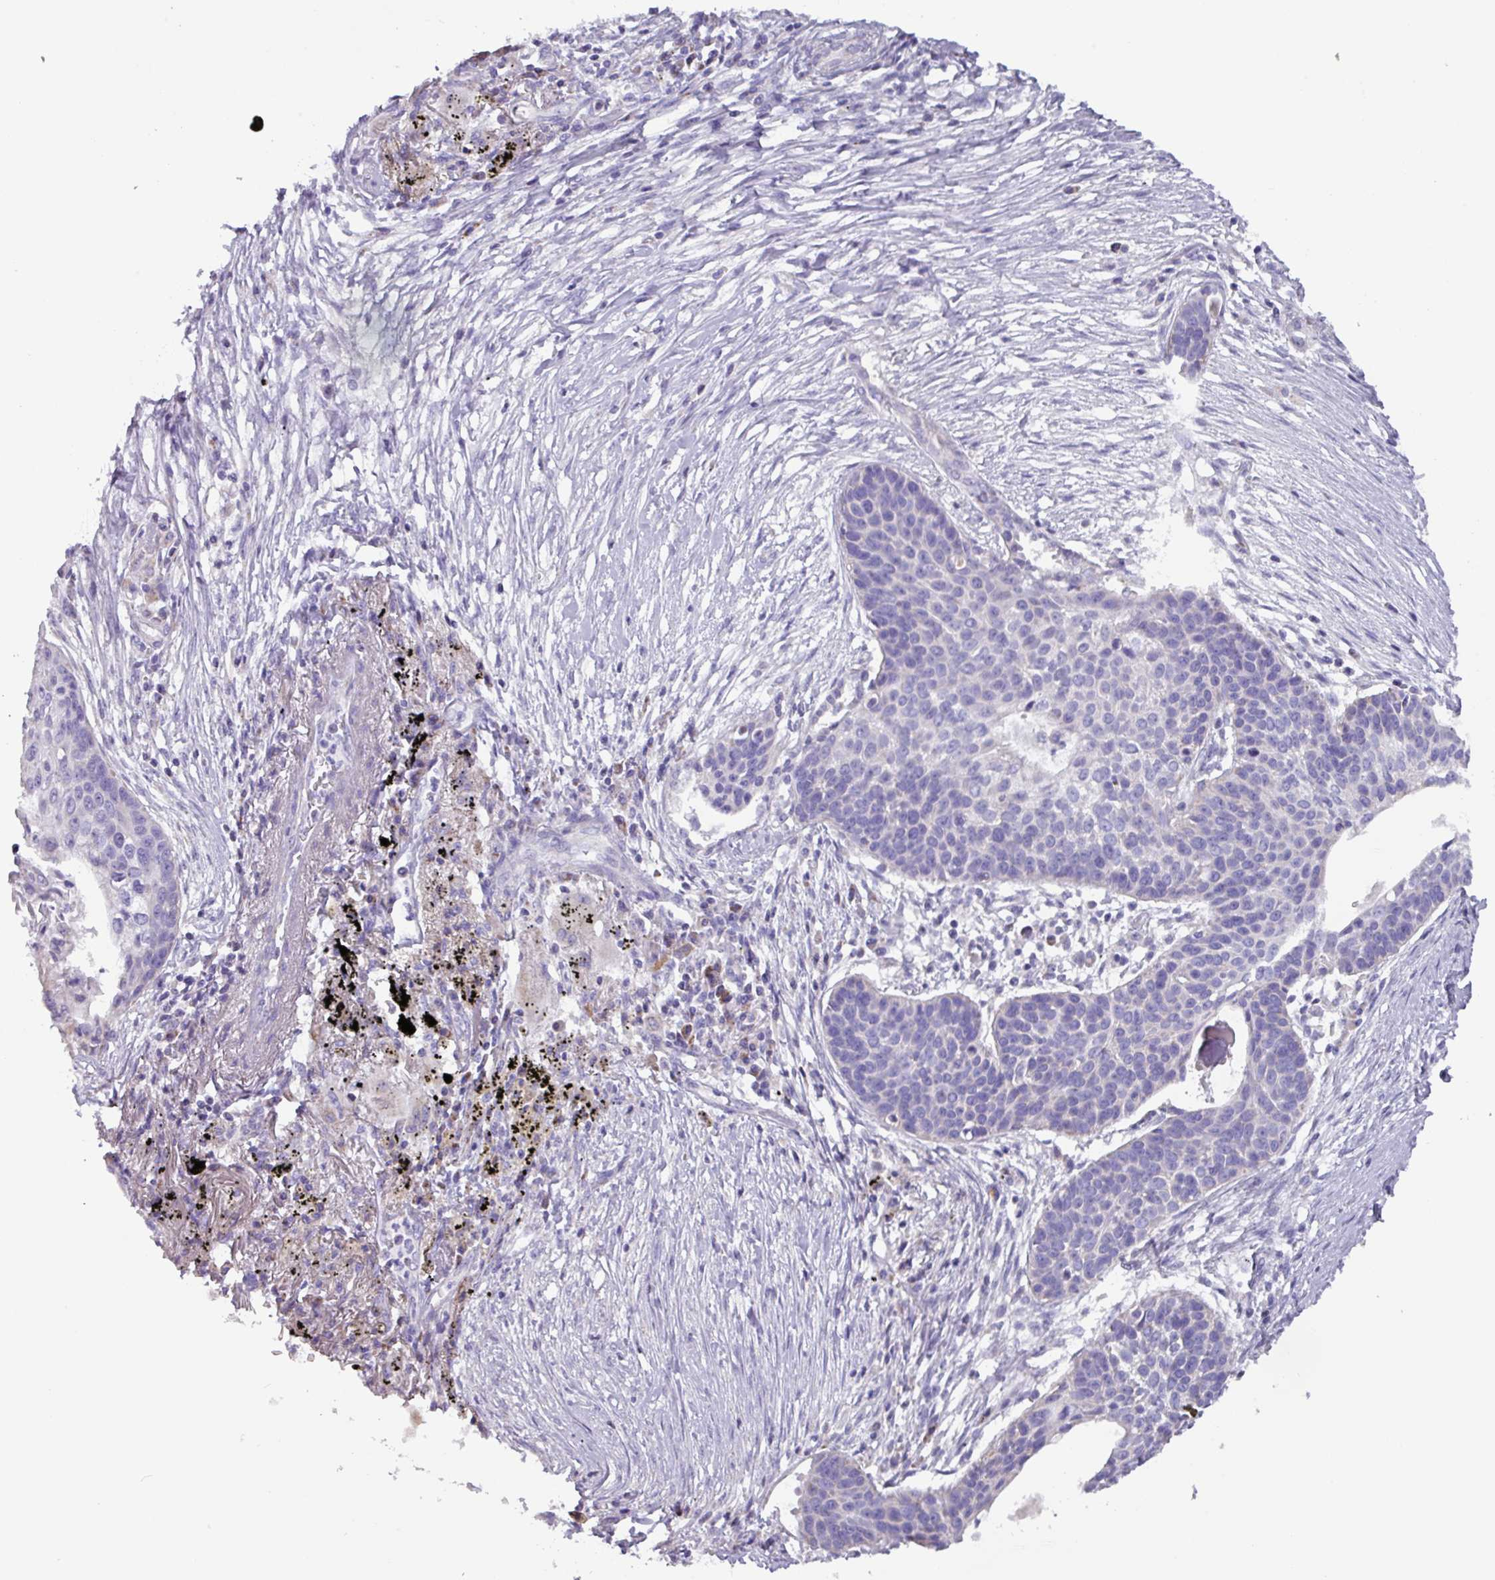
{"staining": {"intensity": "negative", "quantity": "none", "location": "none"}, "tissue": "lung cancer", "cell_type": "Tumor cells", "image_type": "cancer", "snomed": [{"axis": "morphology", "description": "Squamous cell carcinoma, NOS"}, {"axis": "topography", "description": "Lung"}], "caption": "DAB (3,3'-diaminobenzidine) immunohistochemical staining of human lung squamous cell carcinoma reveals no significant staining in tumor cells.", "gene": "MT-ND4", "patient": {"sex": "male", "age": 71}}